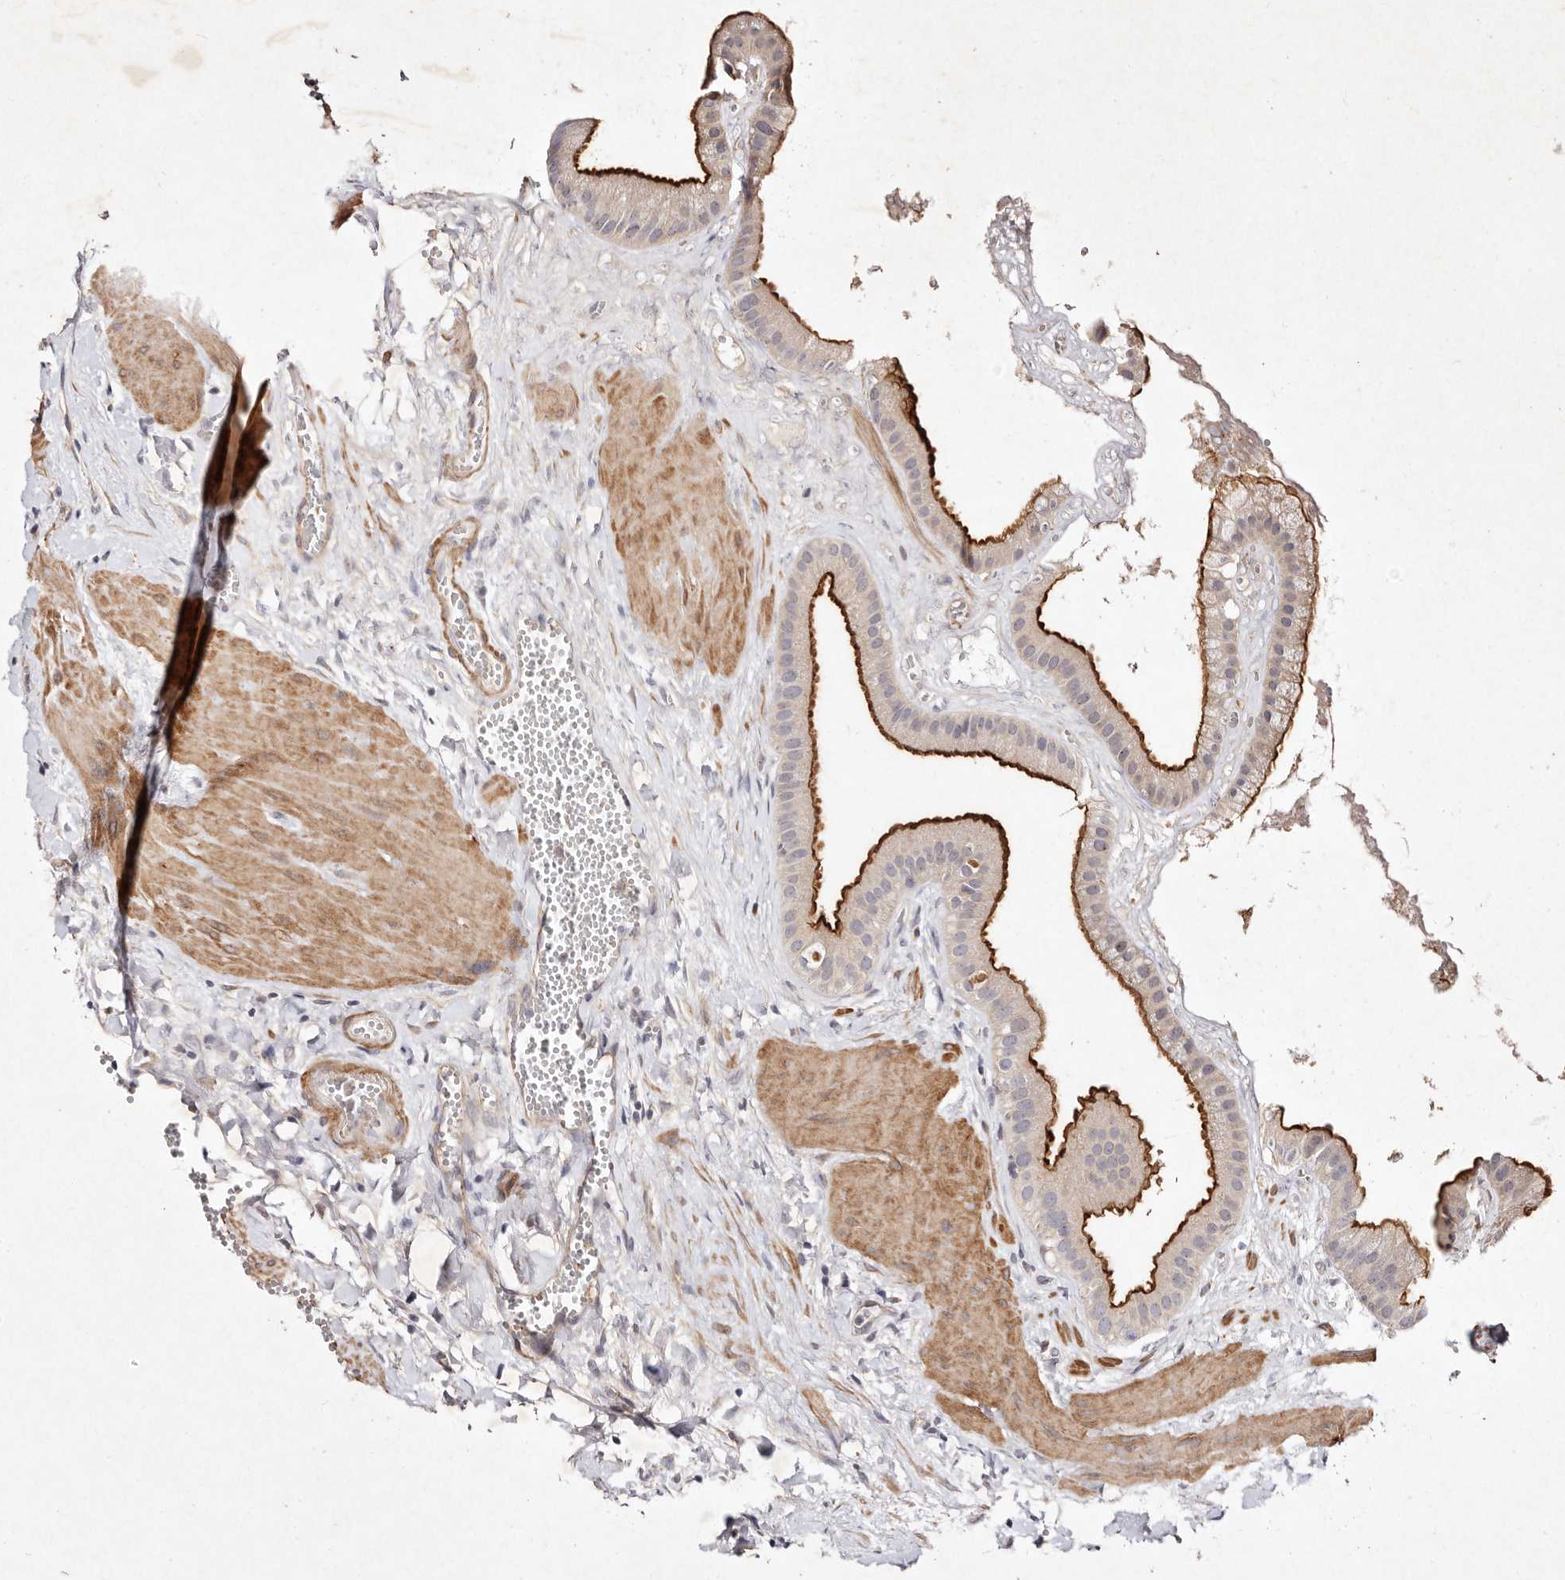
{"staining": {"intensity": "strong", "quantity": "25%-75%", "location": "cytoplasmic/membranous"}, "tissue": "gallbladder", "cell_type": "Glandular cells", "image_type": "normal", "snomed": [{"axis": "morphology", "description": "Normal tissue, NOS"}, {"axis": "topography", "description": "Gallbladder"}], "caption": "DAB (3,3'-diaminobenzidine) immunohistochemical staining of unremarkable gallbladder exhibits strong cytoplasmic/membranous protein staining in about 25%-75% of glandular cells.", "gene": "MTMR11", "patient": {"sex": "male", "age": 55}}